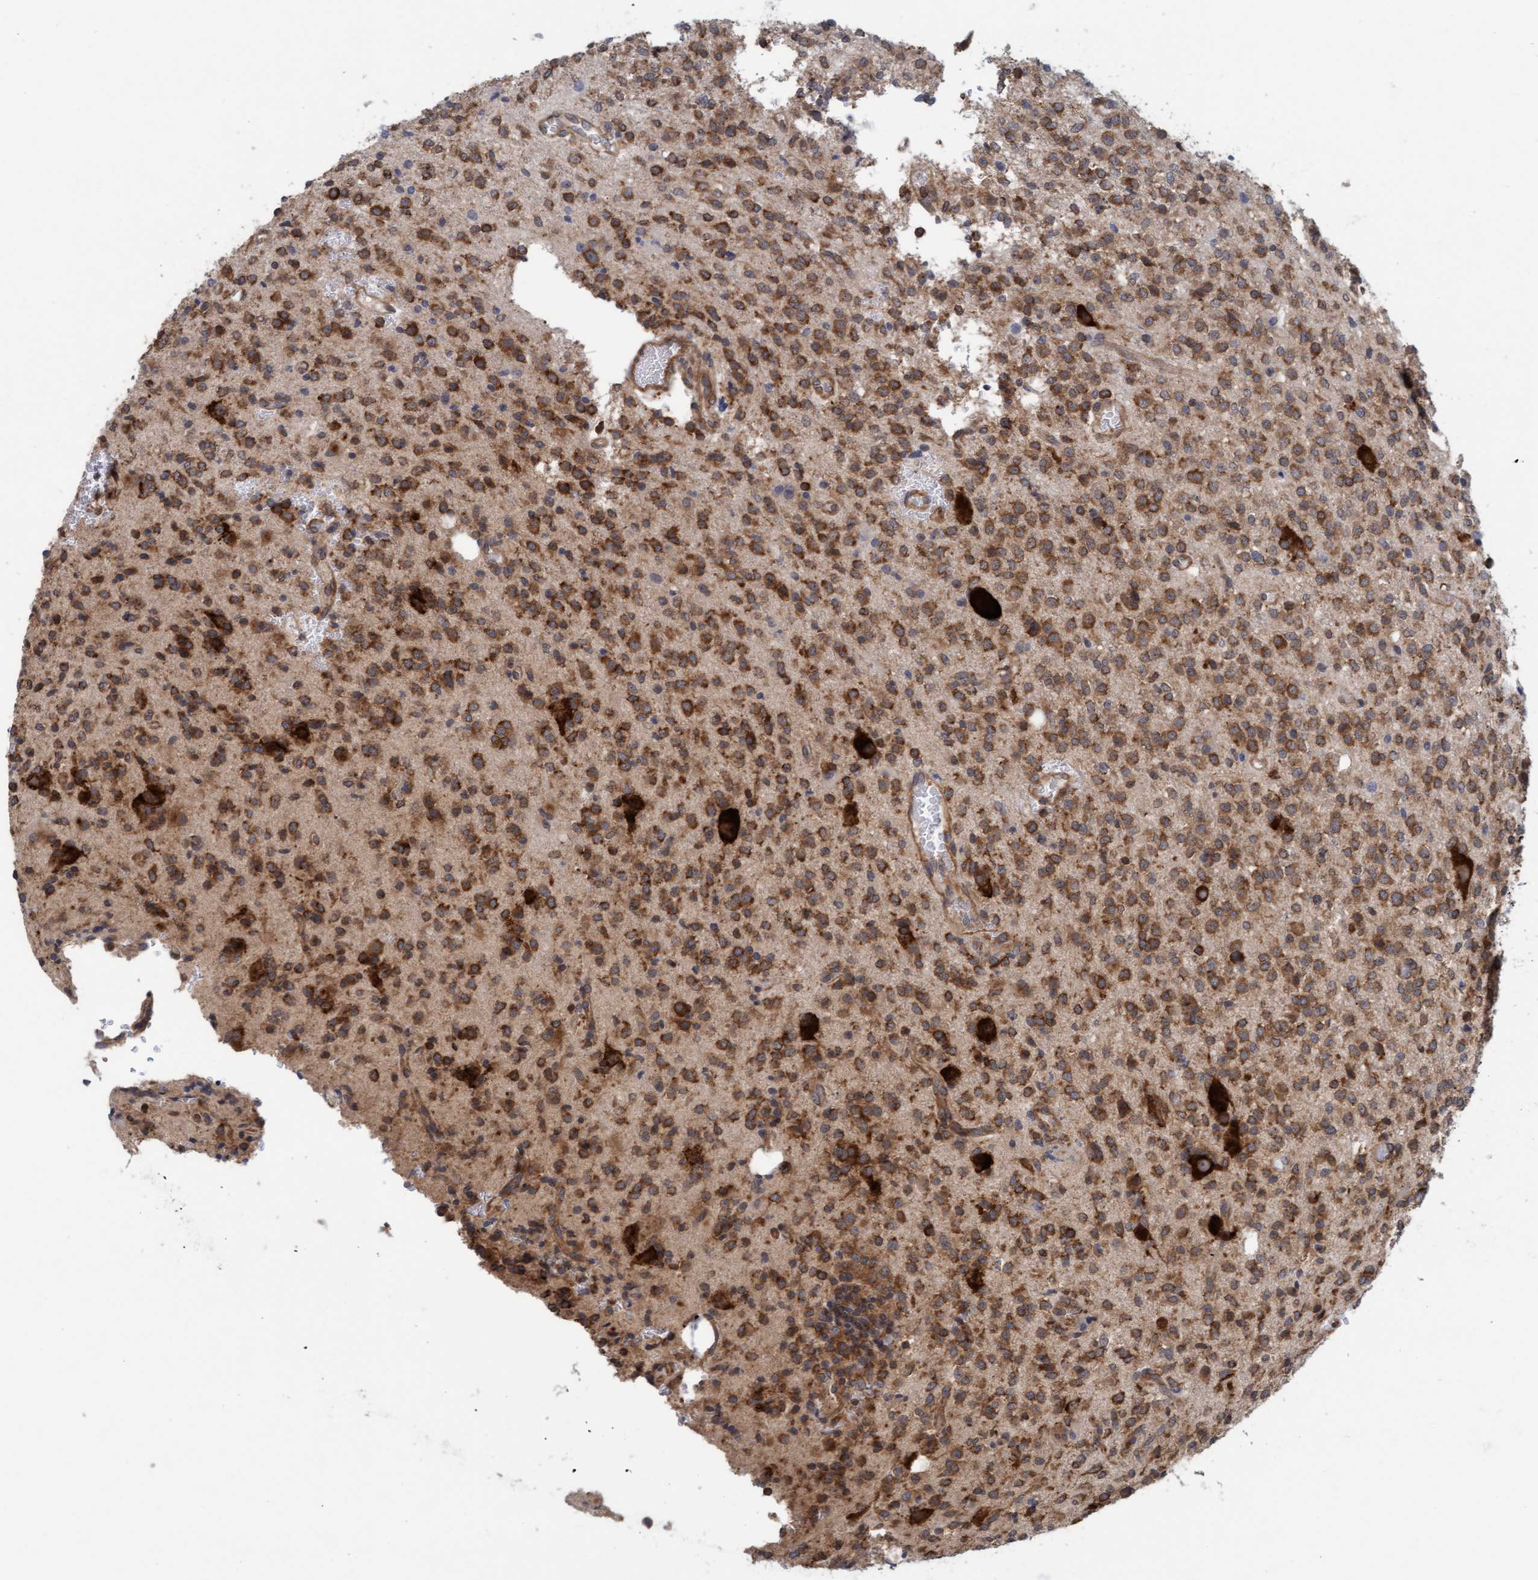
{"staining": {"intensity": "moderate", "quantity": ">75%", "location": "cytoplasmic/membranous"}, "tissue": "glioma", "cell_type": "Tumor cells", "image_type": "cancer", "snomed": [{"axis": "morphology", "description": "Glioma, malignant, High grade"}, {"axis": "topography", "description": "Brain"}], "caption": "Moderate cytoplasmic/membranous expression is appreciated in approximately >75% of tumor cells in malignant glioma (high-grade).", "gene": "FXR2", "patient": {"sex": "male", "age": 34}}